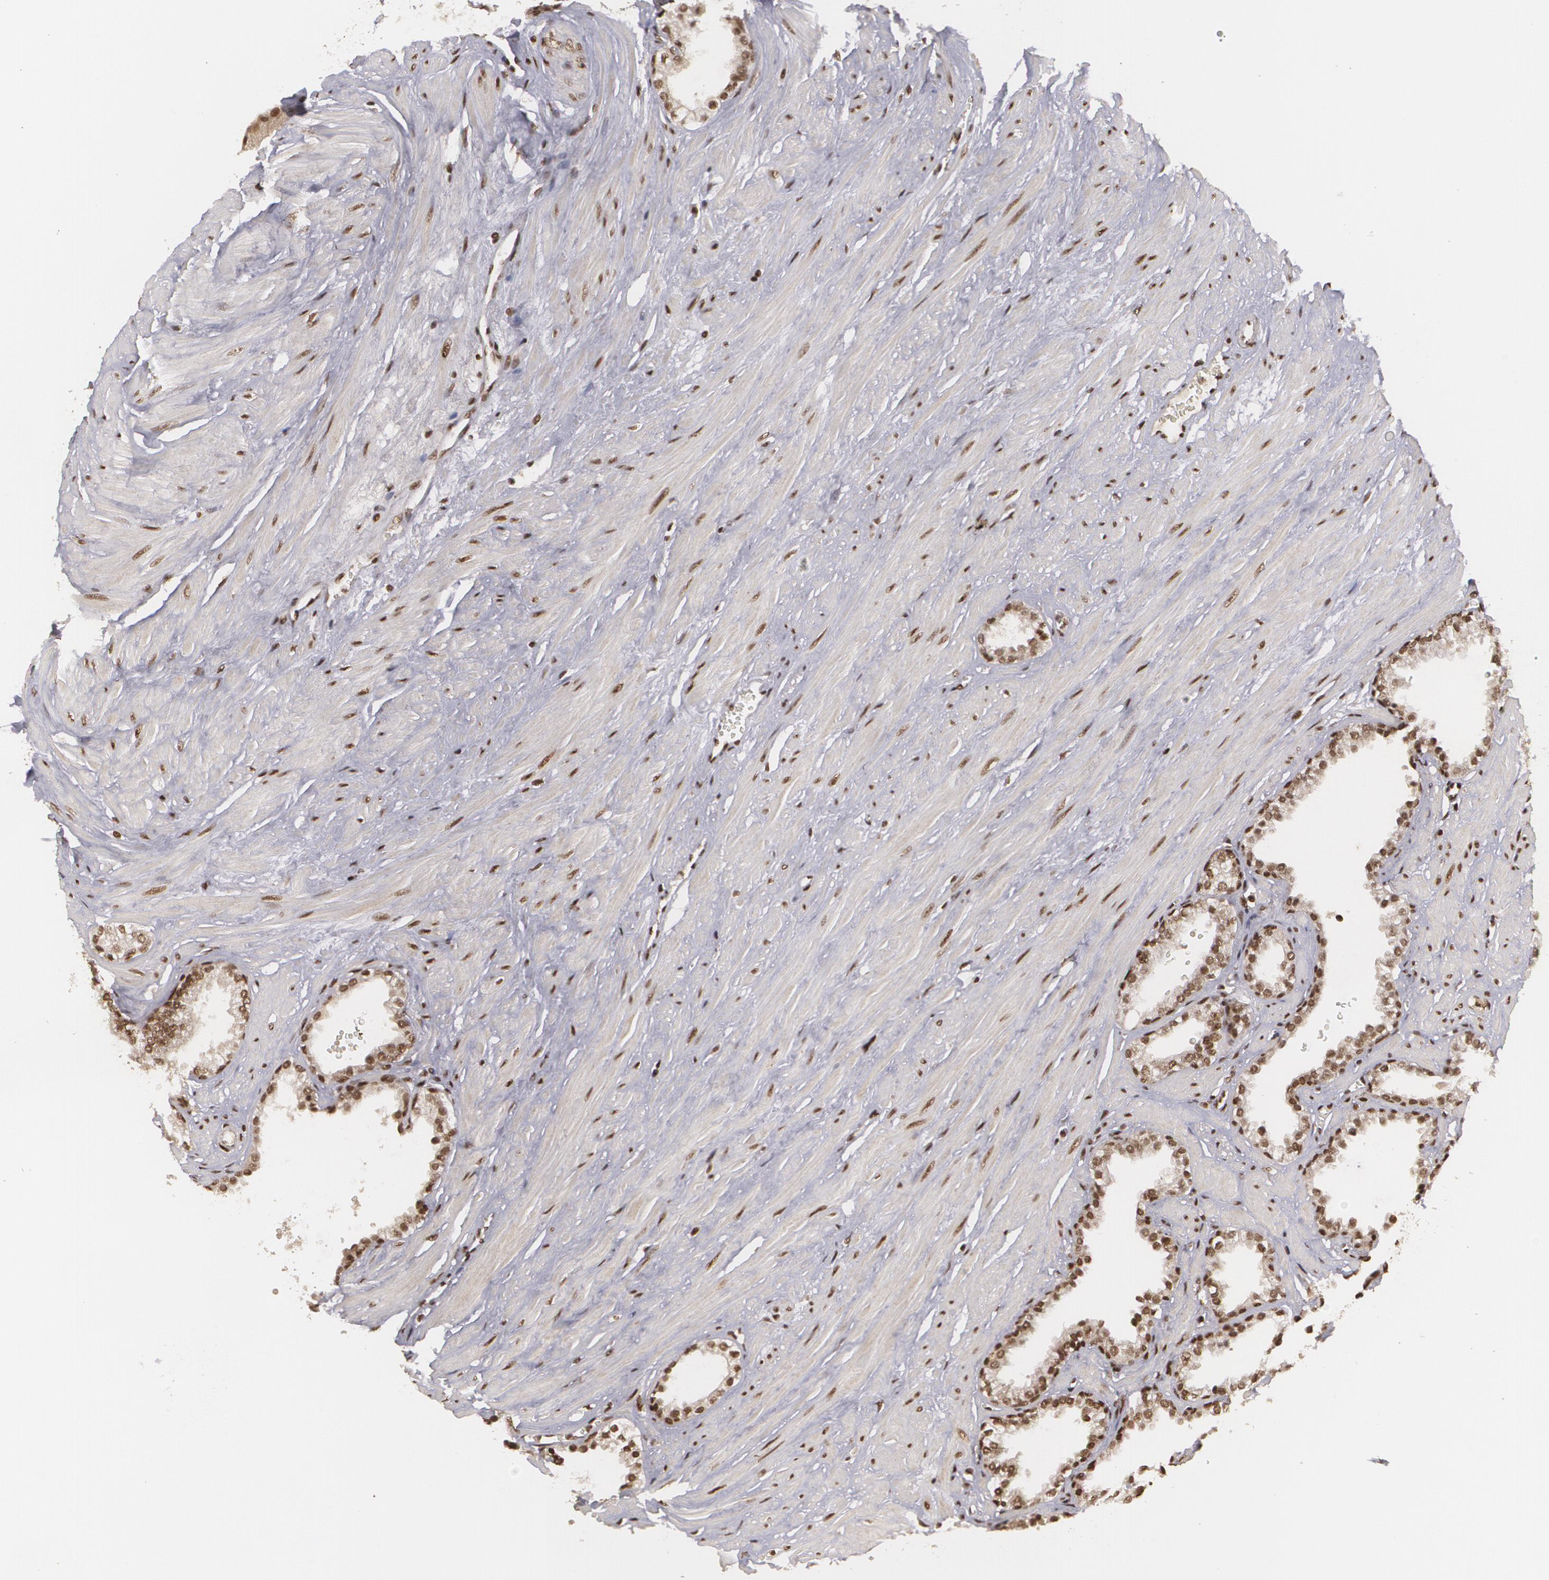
{"staining": {"intensity": "moderate", "quantity": ">75%", "location": "nuclear"}, "tissue": "prostate", "cell_type": "Glandular cells", "image_type": "normal", "snomed": [{"axis": "morphology", "description": "Normal tissue, NOS"}, {"axis": "topography", "description": "Prostate"}], "caption": "Immunohistochemical staining of benign prostate exhibits >75% levels of moderate nuclear protein positivity in about >75% of glandular cells.", "gene": "RXRB", "patient": {"sex": "male", "age": 64}}